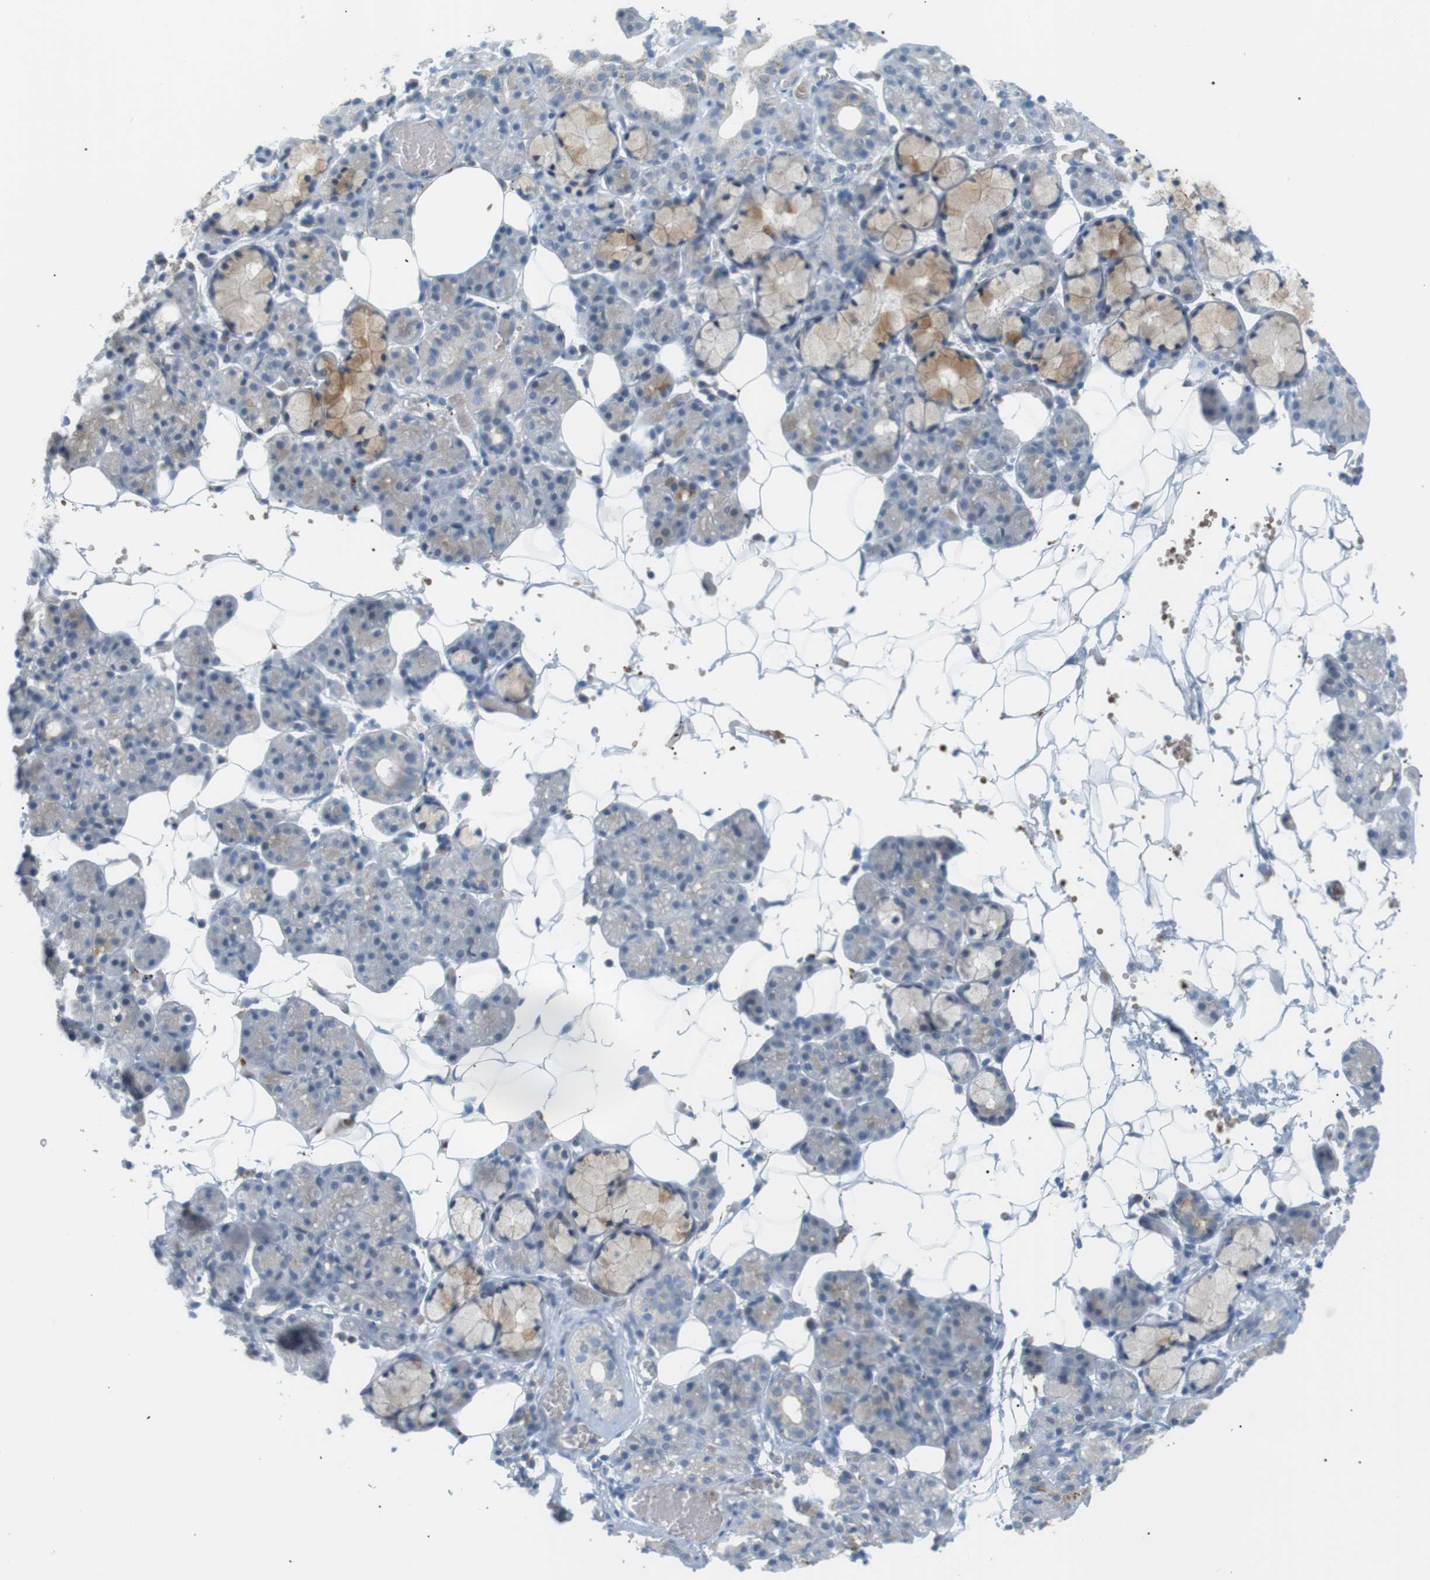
{"staining": {"intensity": "moderate", "quantity": "<25%", "location": "cytoplasmic/membranous"}, "tissue": "salivary gland", "cell_type": "Glandular cells", "image_type": "normal", "snomed": [{"axis": "morphology", "description": "Normal tissue, NOS"}, {"axis": "topography", "description": "Salivary gland"}], "caption": "Brown immunohistochemical staining in benign salivary gland displays moderate cytoplasmic/membranous staining in about <25% of glandular cells.", "gene": "B4GALNT2", "patient": {"sex": "male", "age": 63}}